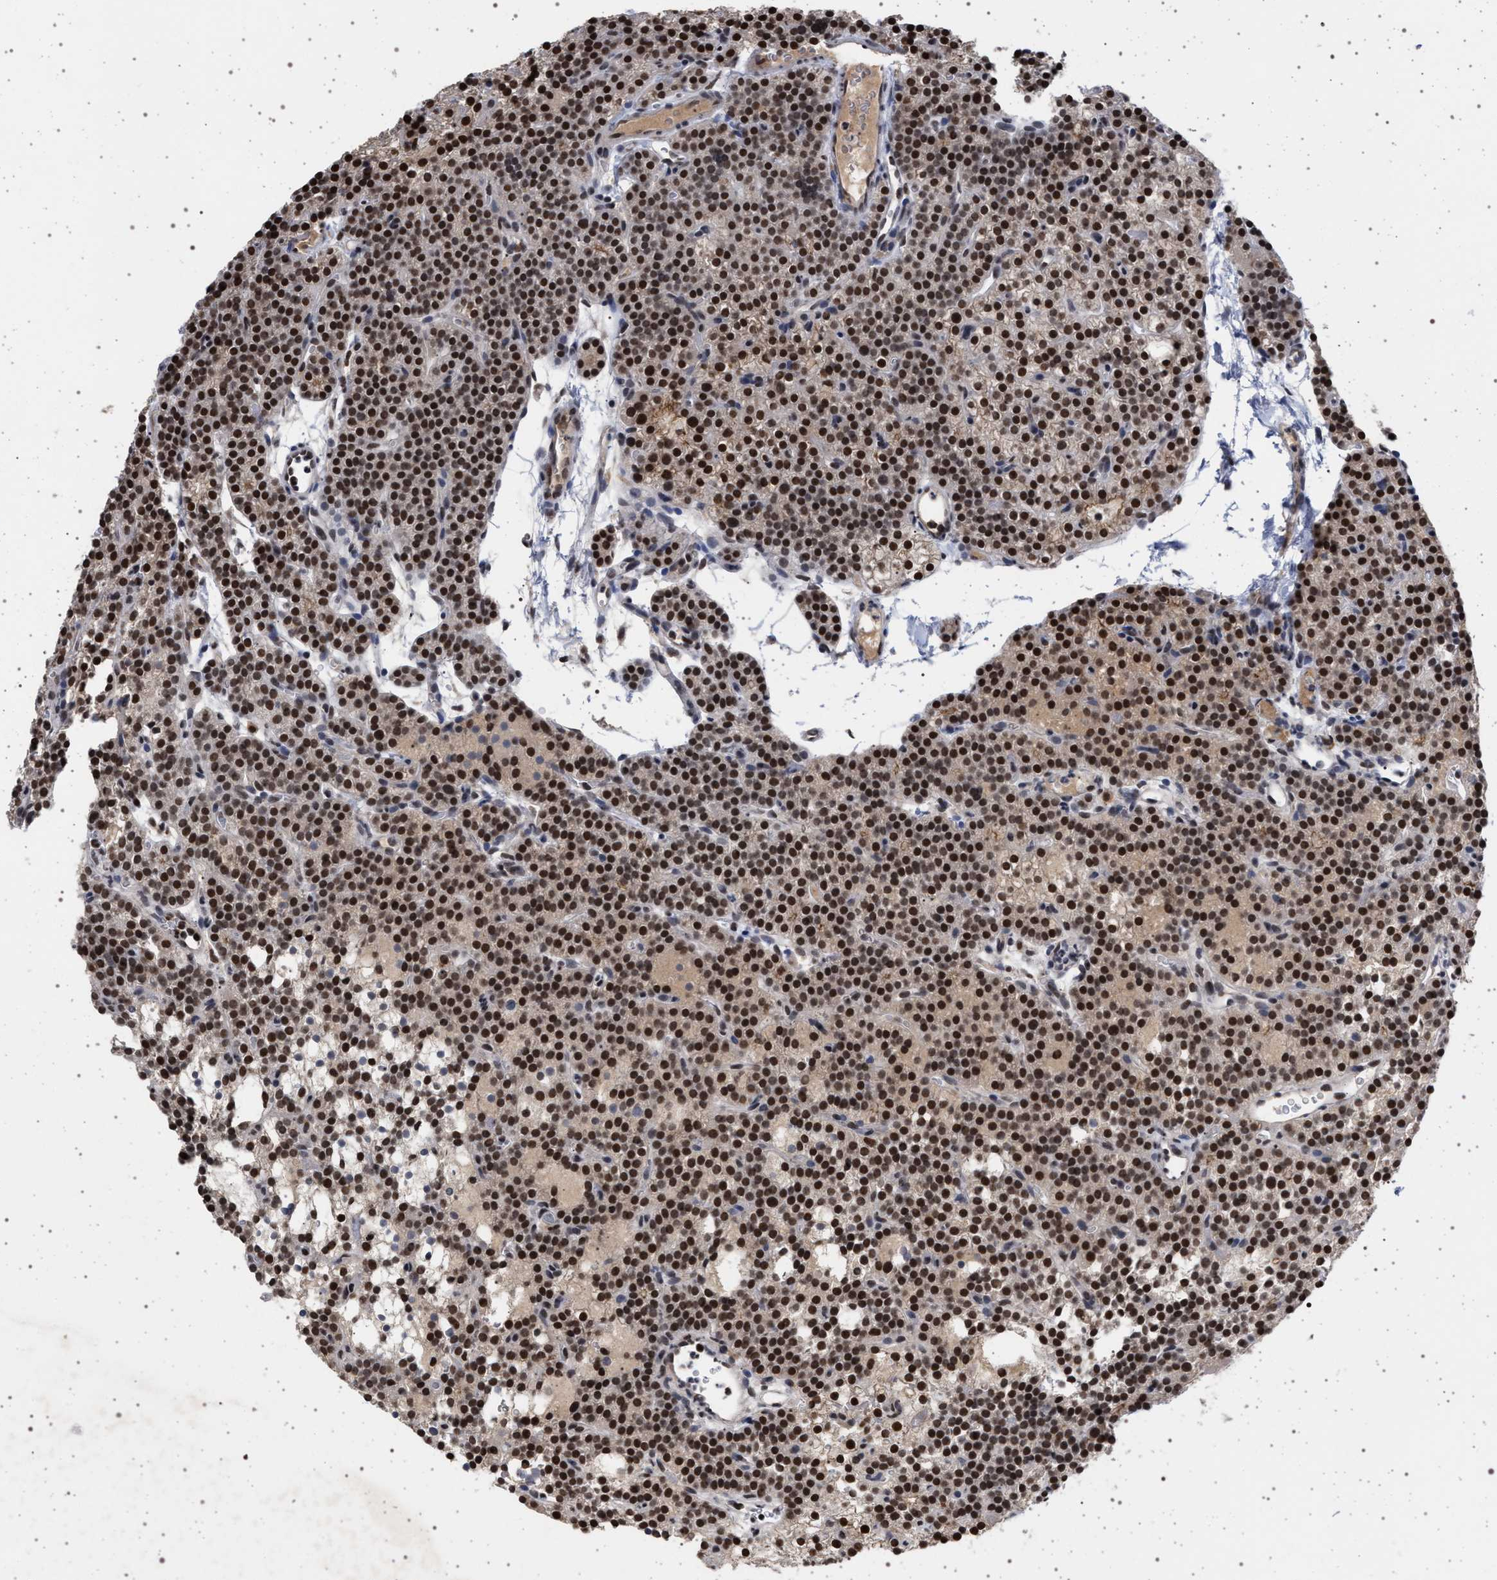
{"staining": {"intensity": "strong", "quantity": ">75%", "location": "nuclear"}, "tissue": "parathyroid gland", "cell_type": "Glandular cells", "image_type": "normal", "snomed": [{"axis": "morphology", "description": "Normal tissue, NOS"}, {"axis": "morphology", "description": "Adenoma, NOS"}, {"axis": "topography", "description": "Parathyroid gland"}], "caption": "This image shows IHC staining of benign parathyroid gland, with high strong nuclear expression in about >75% of glandular cells.", "gene": "PHF12", "patient": {"sex": "female", "age": 74}}